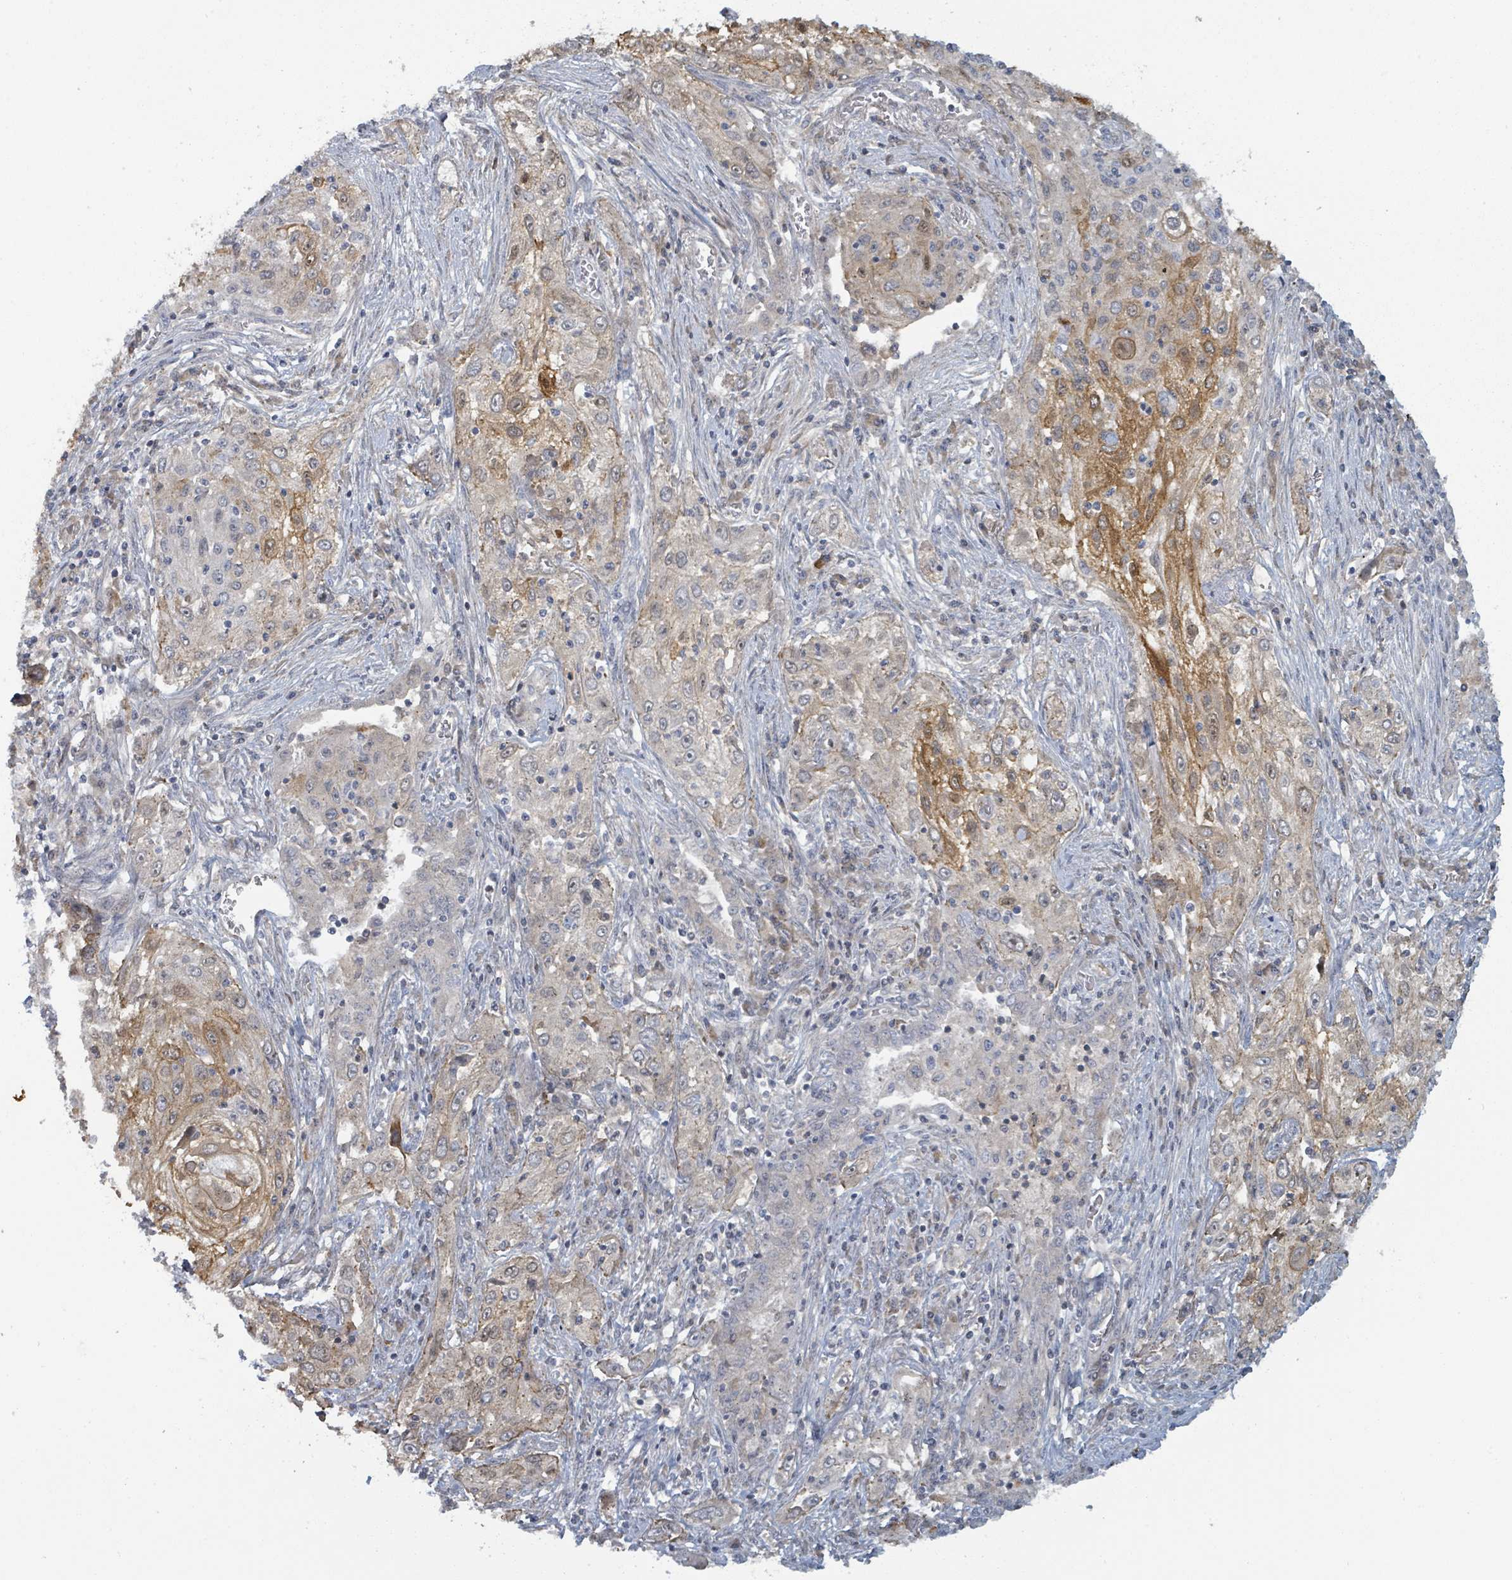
{"staining": {"intensity": "moderate", "quantity": "25%-75%", "location": "cytoplasmic/membranous"}, "tissue": "lung cancer", "cell_type": "Tumor cells", "image_type": "cancer", "snomed": [{"axis": "morphology", "description": "Squamous cell carcinoma, NOS"}, {"axis": "topography", "description": "Lung"}], "caption": "The photomicrograph reveals staining of lung cancer, revealing moderate cytoplasmic/membranous protein staining (brown color) within tumor cells.", "gene": "COL5A3", "patient": {"sex": "female", "age": 69}}